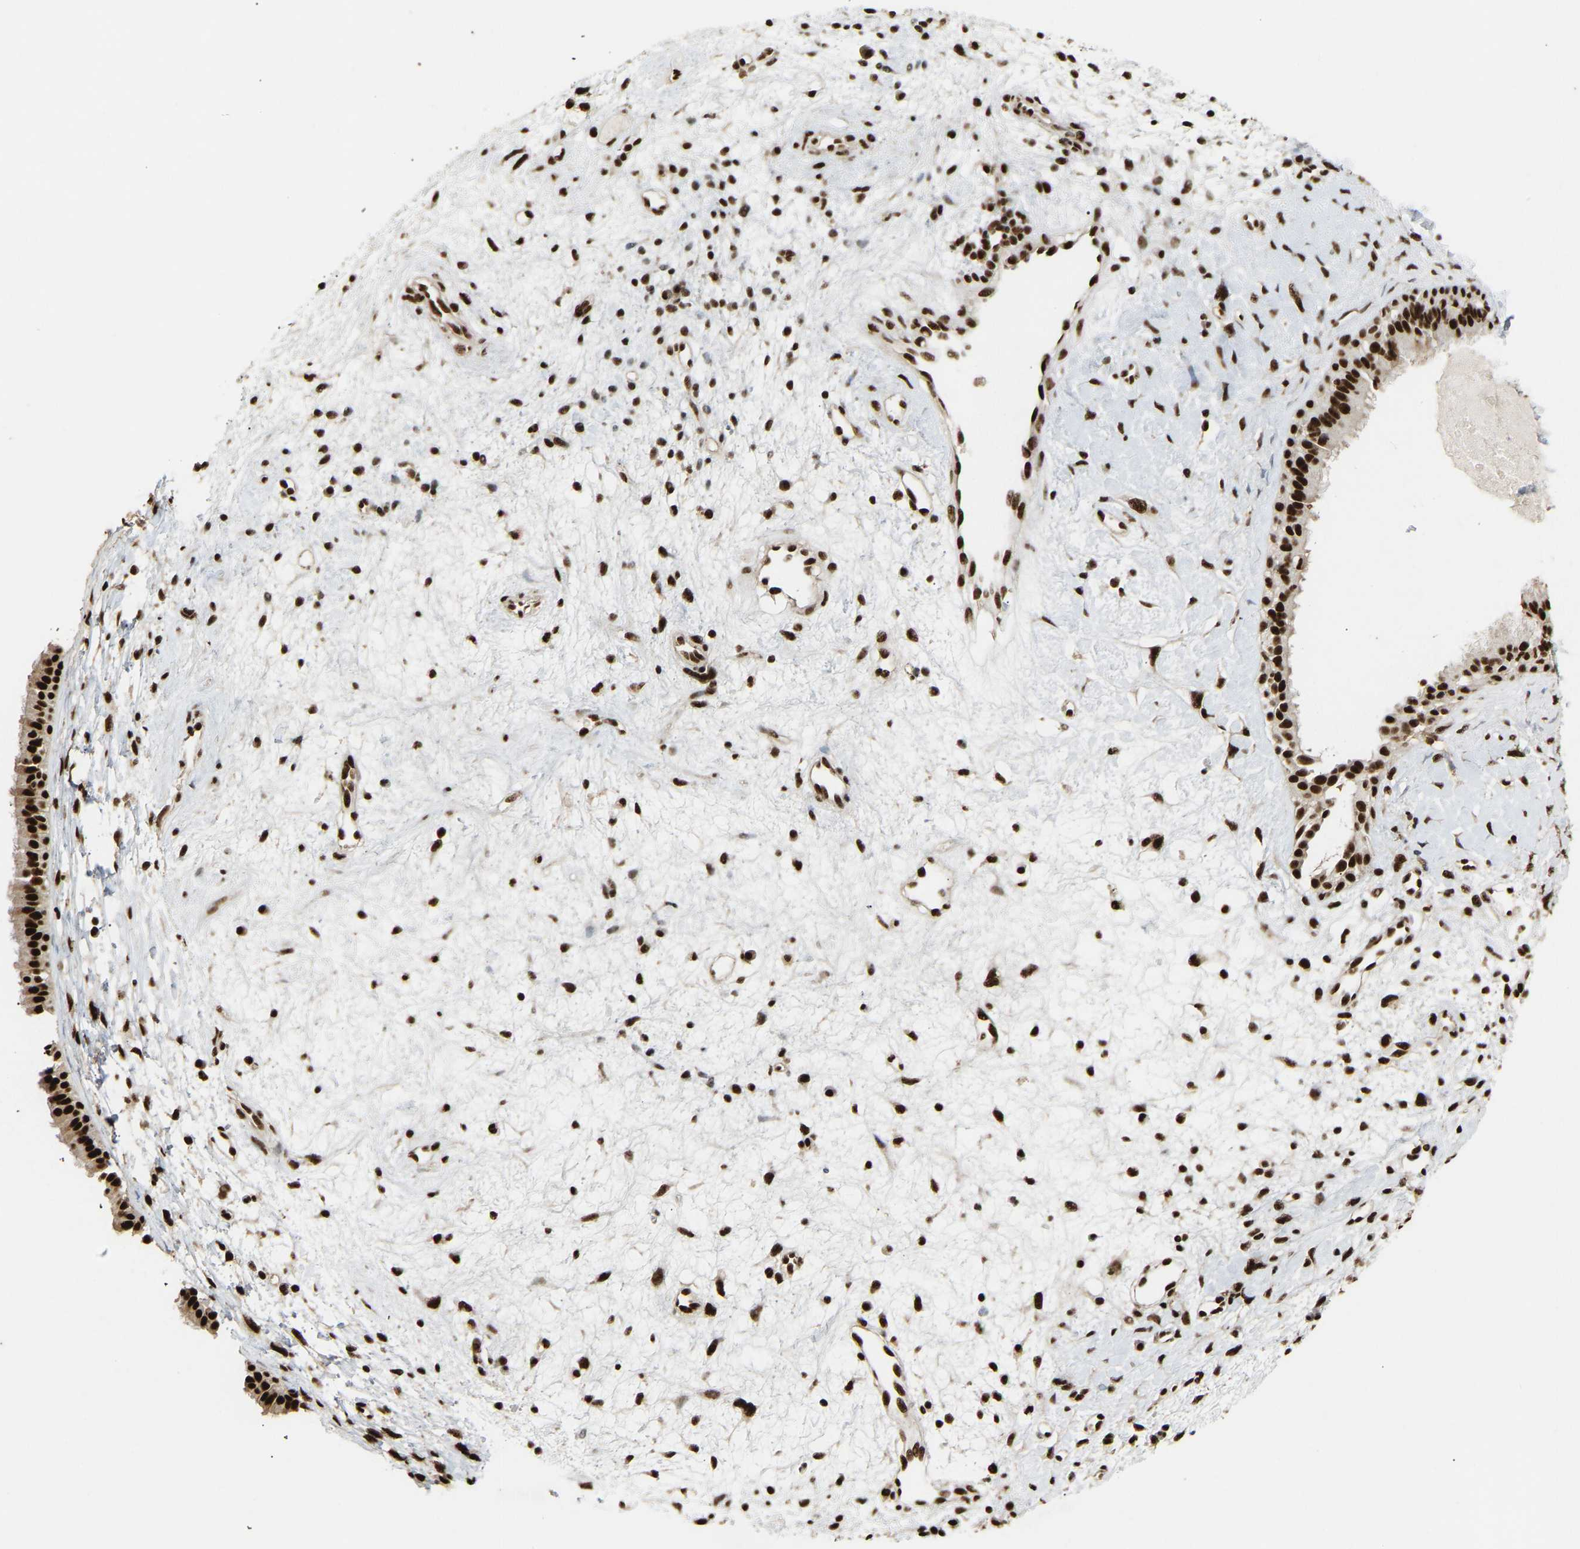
{"staining": {"intensity": "strong", "quantity": ">75%", "location": "nuclear"}, "tissue": "nasopharynx", "cell_type": "Respiratory epithelial cells", "image_type": "normal", "snomed": [{"axis": "morphology", "description": "Normal tissue, NOS"}, {"axis": "topography", "description": "Nasopharynx"}], "caption": "Immunohistochemical staining of normal nasopharynx displays high levels of strong nuclear staining in about >75% of respiratory epithelial cells. The protein of interest is stained brown, and the nuclei are stained in blue (DAB IHC with brightfield microscopy, high magnification).", "gene": "ALYREF", "patient": {"sex": "male", "age": 22}}